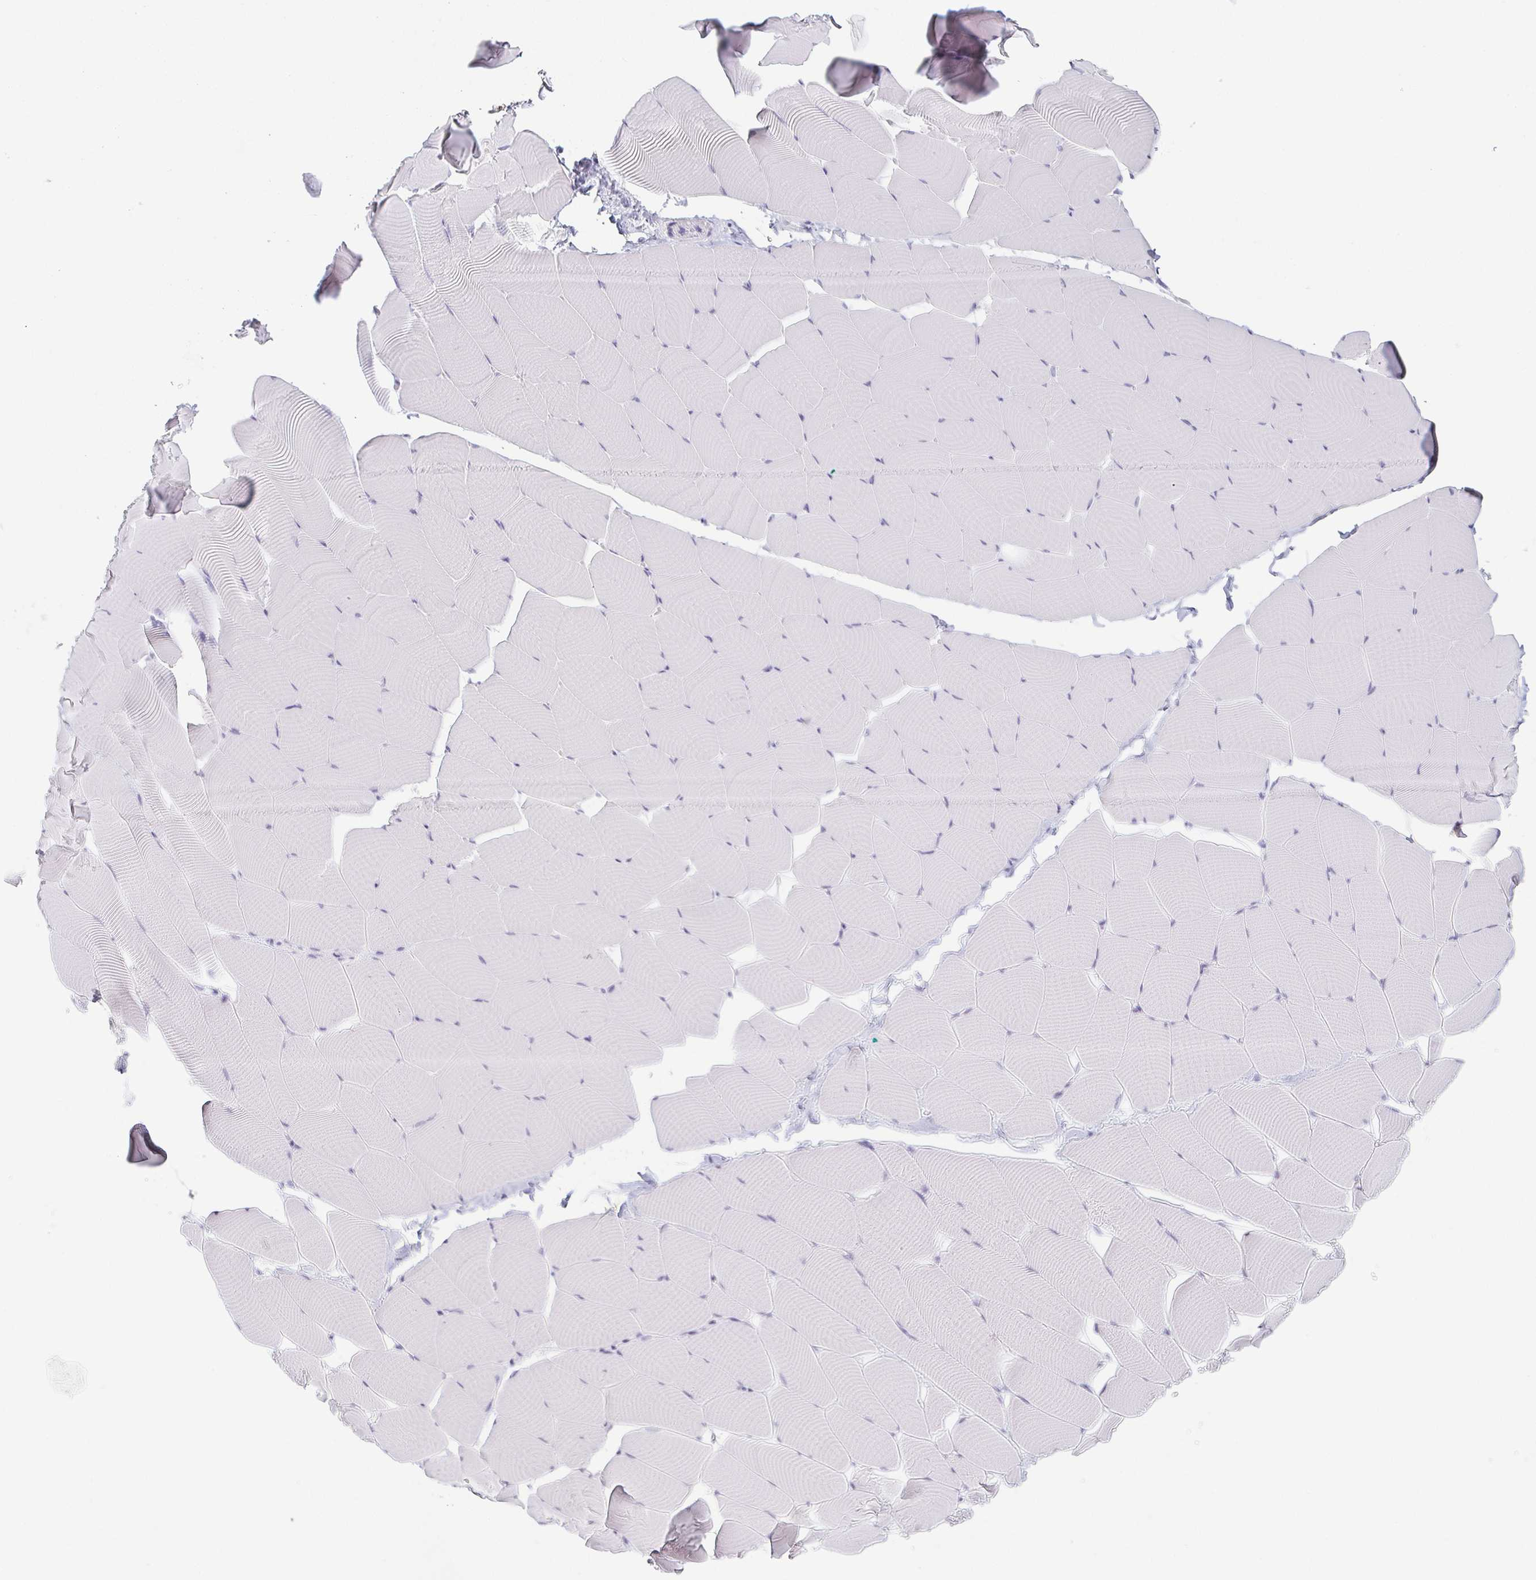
{"staining": {"intensity": "negative", "quantity": "none", "location": "none"}, "tissue": "skeletal muscle", "cell_type": "Myocytes", "image_type": "normal", "snomed": [{"axis": "morphology", "description": "Normal tissue, NOS"}, {"axis": "topography", "description": "Skeletal muscle"}], "caption": "Immunohistochemical staining of unremarkable human skeletal muscle demonstrates no significant staining in myocytes. (Brightfield microscopy of DAB (3,3'-diaminobenzidine) immunohistochemistry (IHC) at high magnification).", "gene": "PRR27", "patient": {"sex": "male", "age": 25}}